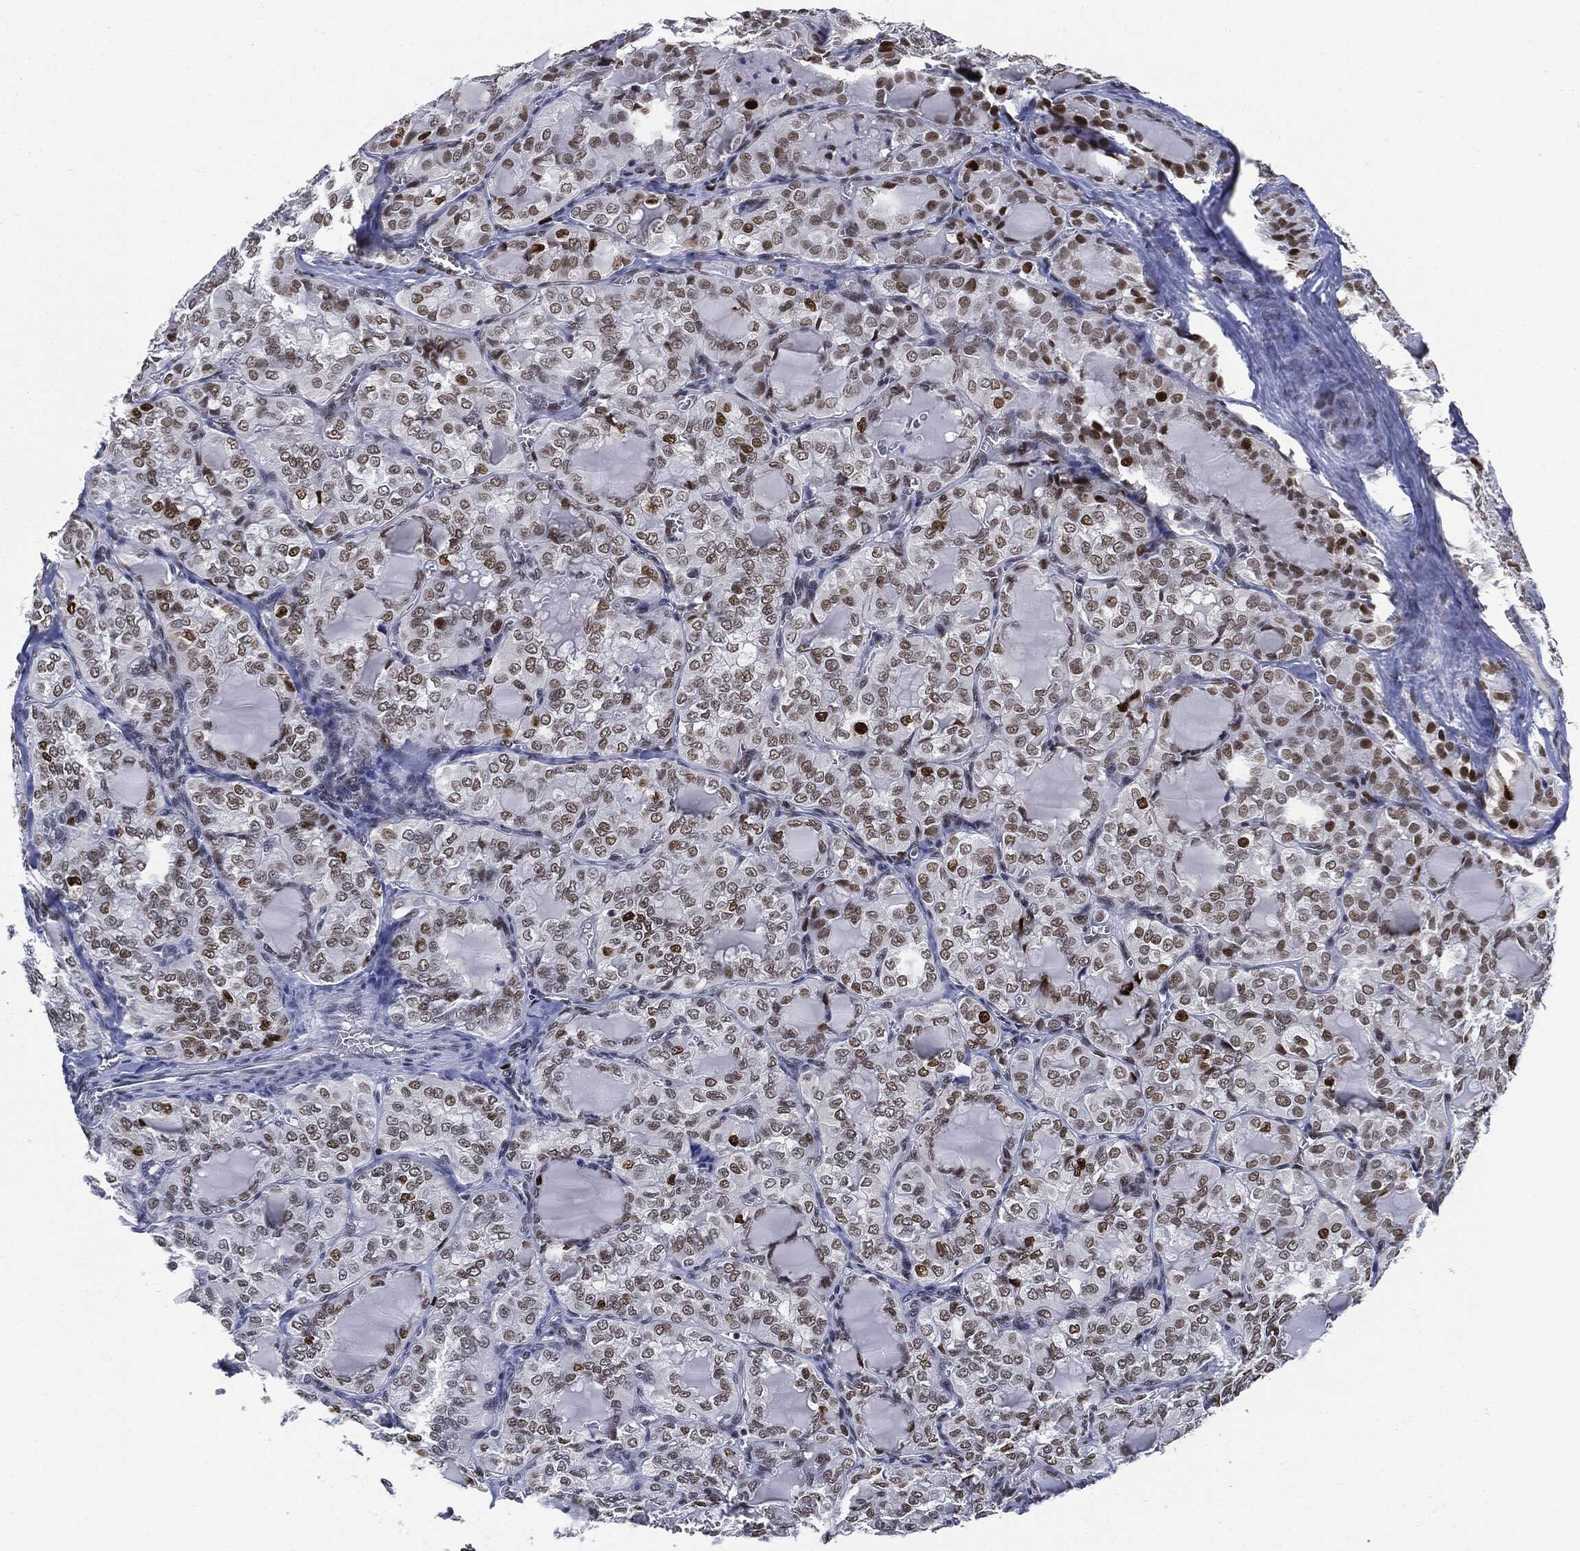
{"staining": {"intensity": "moderate", "quantity": "25%-75%", "location": "nuclear"}, "tissue": "thyroid cancer", "cell_type": "Tumor cells", "image_type": "cancer", "snomed": [{"axis": "morphology", "description": "Papillary adenocarcinoma, NOS"}, {"axis": "topography", "description": "Thyroid gland"}], "caption": "This is an image of immunohistochemistry staining of thyroid papillary adenocarcinoma, which shows moderate expression in the nuclear of tumor cells.", "gene": "PCNA", "patient": {"sex": "female", "age": 41}}